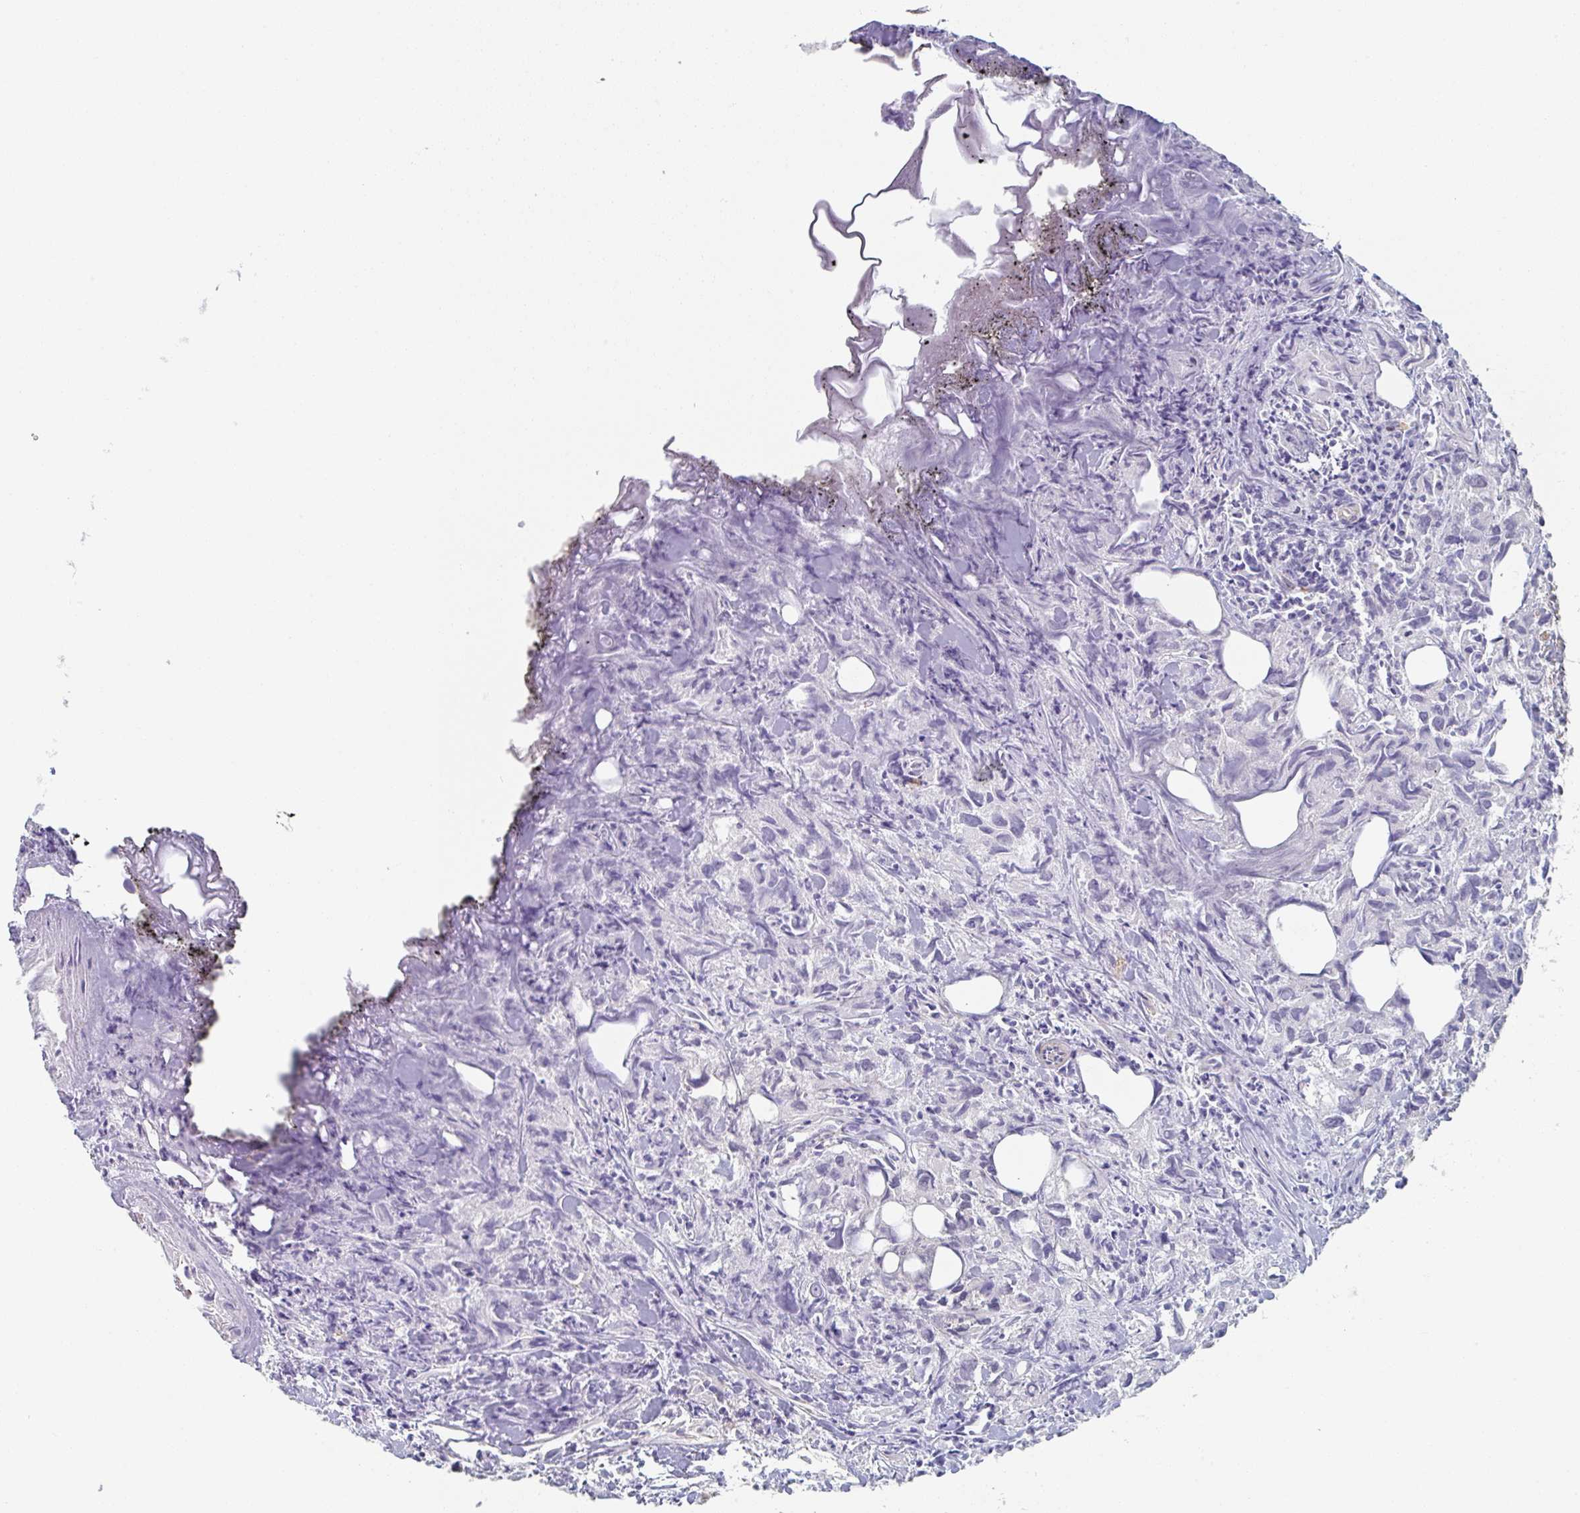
{"staining": {"intensity": "negative", "quantity": "none", "location": "none"}, "tissue": "urothelial cancer", "cell_type": "Tumor cells", "image_type": "cancer", "snomed": [{"axis": "morphology", "description": "Urothelial carcinoma, High grade"}, {"axis": "topography", "description": "Urinary bladder"}], "caption": "Tumor cells are negative for protein expression in human urothelial carcinoma (high-grade). (DAB immunohistochemistry (IHC) visualized using brightfield microscopy, high magnification).", "gene": "AMPD2", "patient": {"sex": "female", "age": 75}}